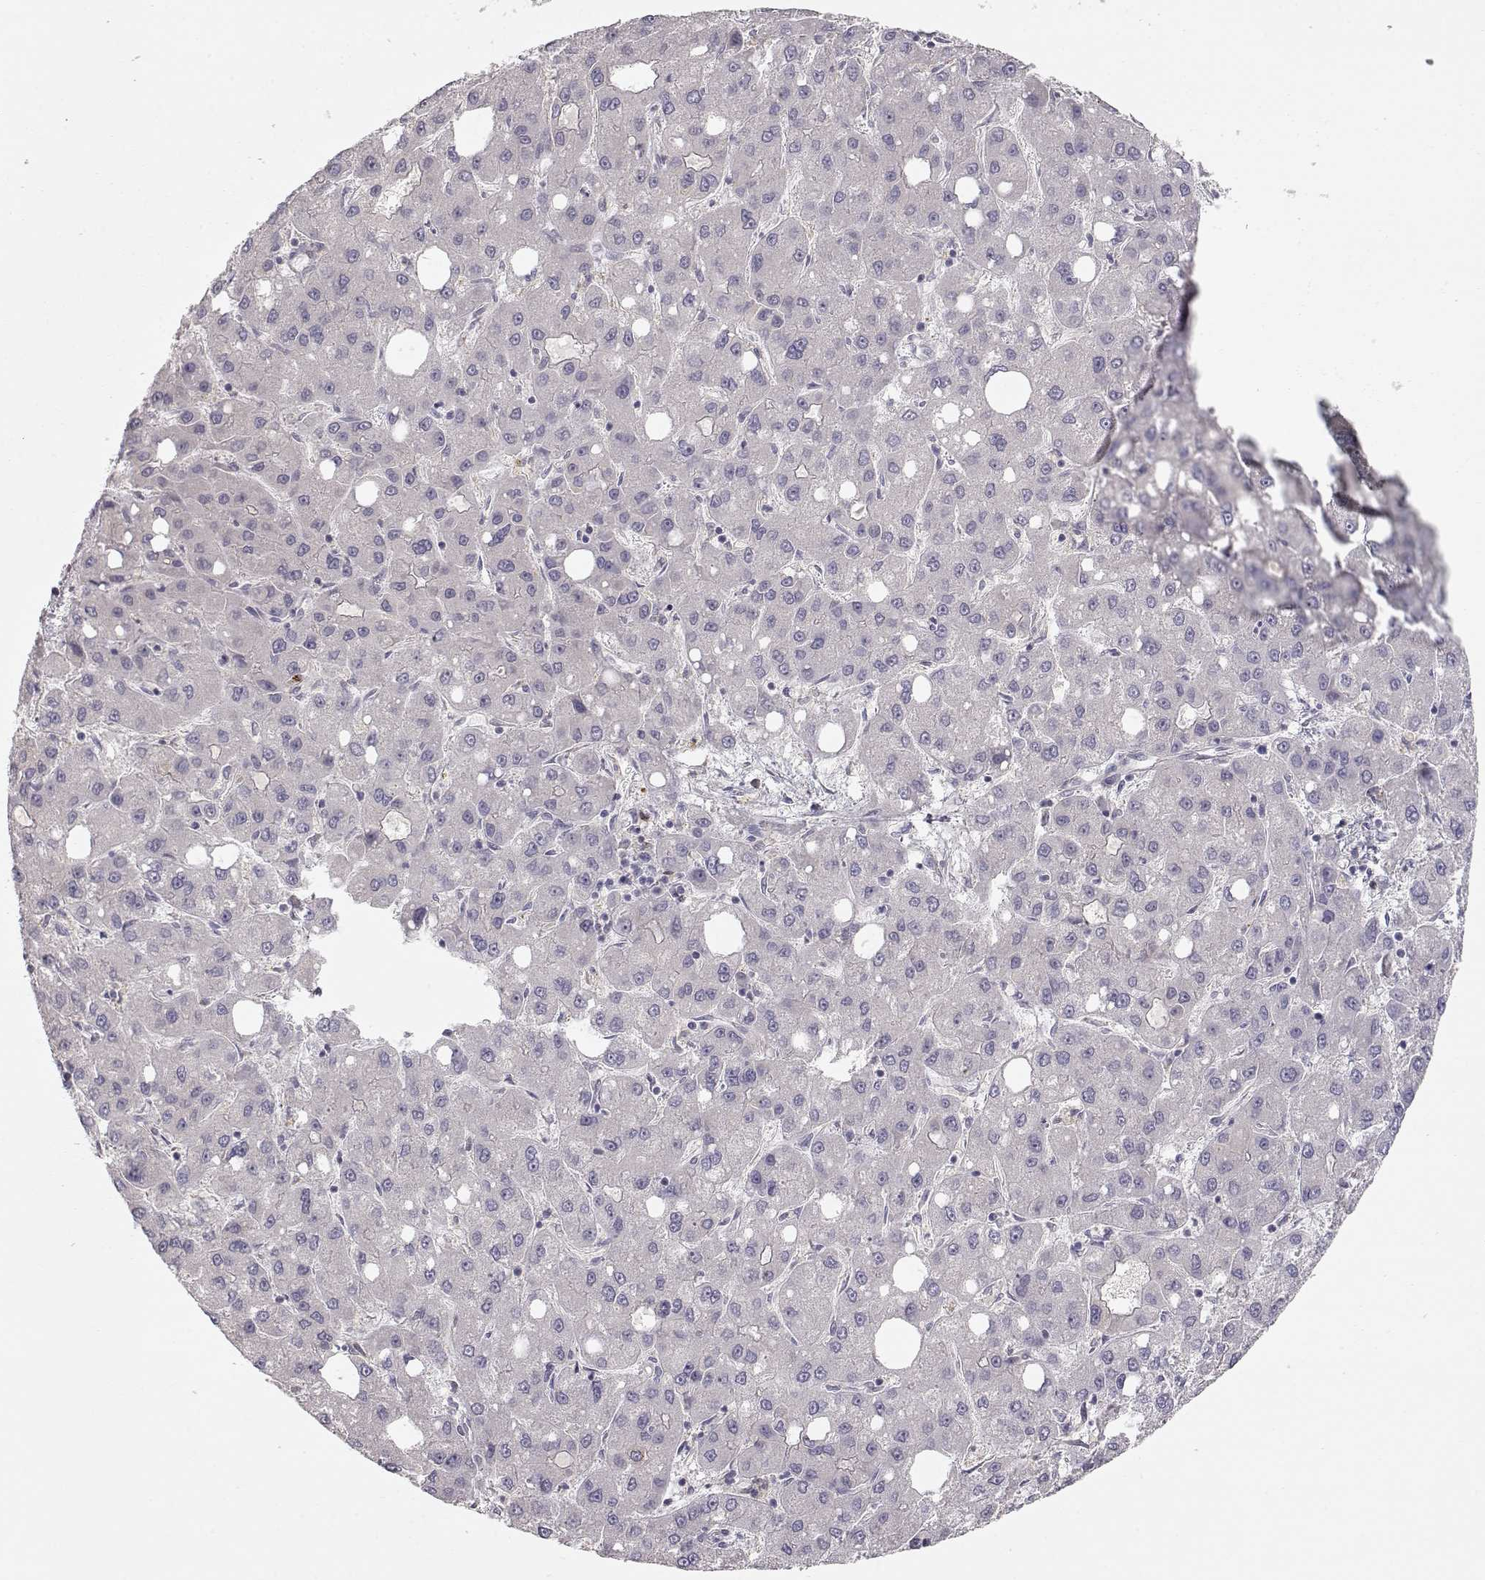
{"staining": {"intensity": "negative", "quantity": "none", "location": "none"}, "tissue": "liver cancer", "cell_type": "Tumor cells", "image_type": "cancer", "snomed": [{"axis": "morphology", "description": "Carcinoma, Hepatocellular, NOS"}, {"axis": "topography", "description": "Liver"}], "caption": "A high-resolution micrograph shows IHC staining of liver cancer (hepatocellular carcinoma), which reveals no significant expression in tumor cells.", "gene": "ARHGAP8", "patient": {"sex": "male", "age": 73}}